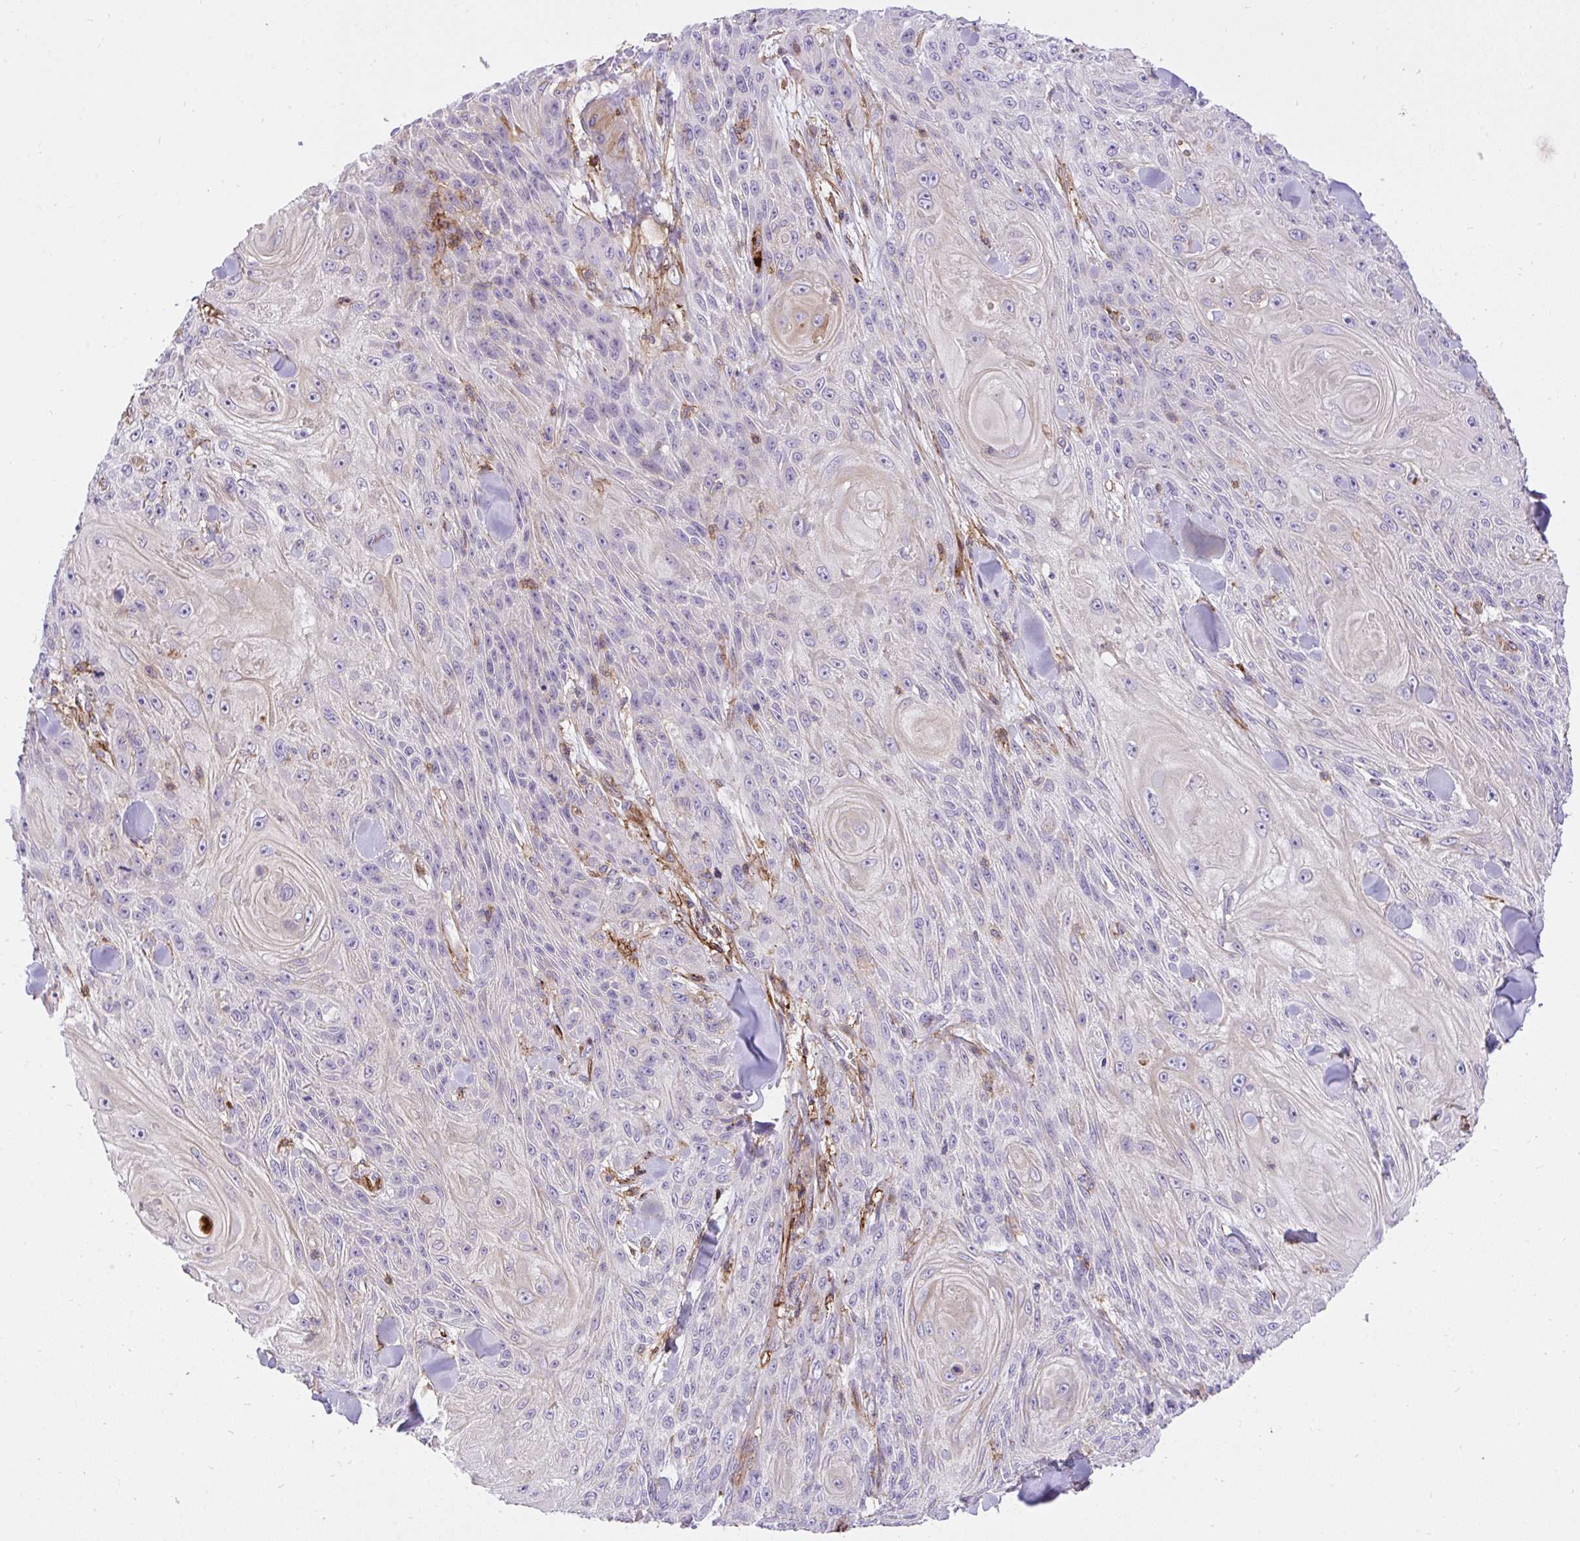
{"staining": {"intensity": "negative", "quantity": "none", "location": "none"}, "tissue": "skin cancer", "cell_type": "Tumor cells", "image_type": "cancer", "snomed": [{"axis": "morphology", "description": "Squamous cell carcinoma, NOS"}, {"axis": "topography", "description": "Skin"}], "caption": "Tumor cells show no significant staining in squamous cell carcinoma (skin).", "gene": "ERI1", "patient": {"sex": "male", "age": 88}}